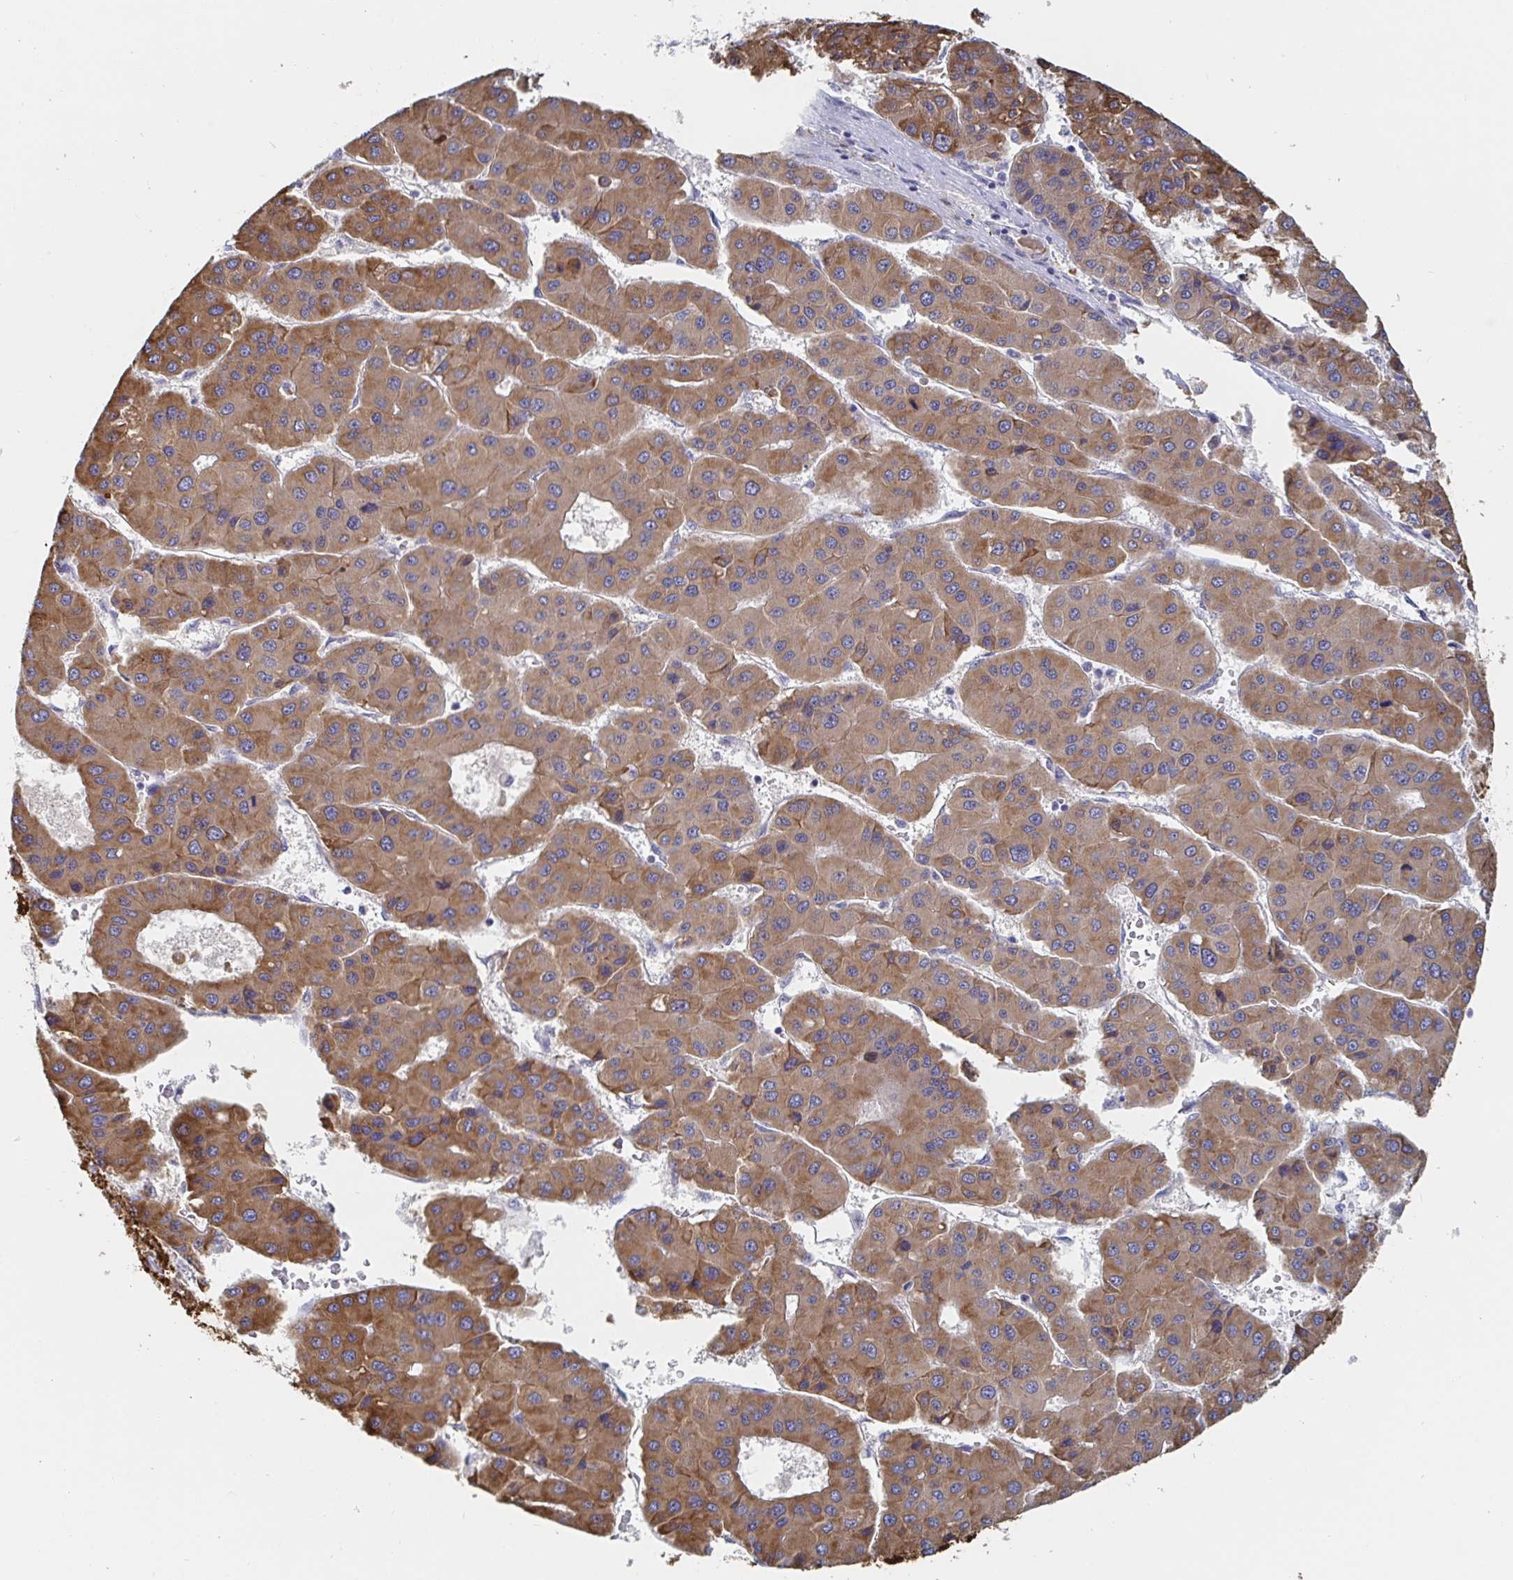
{"staining": {"intensity": "moderate", "quantity": ">75%", "location": "cytoplasmic/membranous"}, "tissue": "liver cancer", "cell_type": "Tumor cells", "image_type": "cancer", "snomed": [{"axis": "morphology", "description": "Carcinoma, Hepatocellular, NOS"}, {"axis": "topography", "description": "Liver"}], "caption": "Human hepatocellular carcinoma (liver) stained with a brown dye displays moderate cytoplasmic/membranous positive positivity in approximately >75% of tumor cells.", "gene": "ZNF430", "patient": {"sex": "male", "age": 73}}